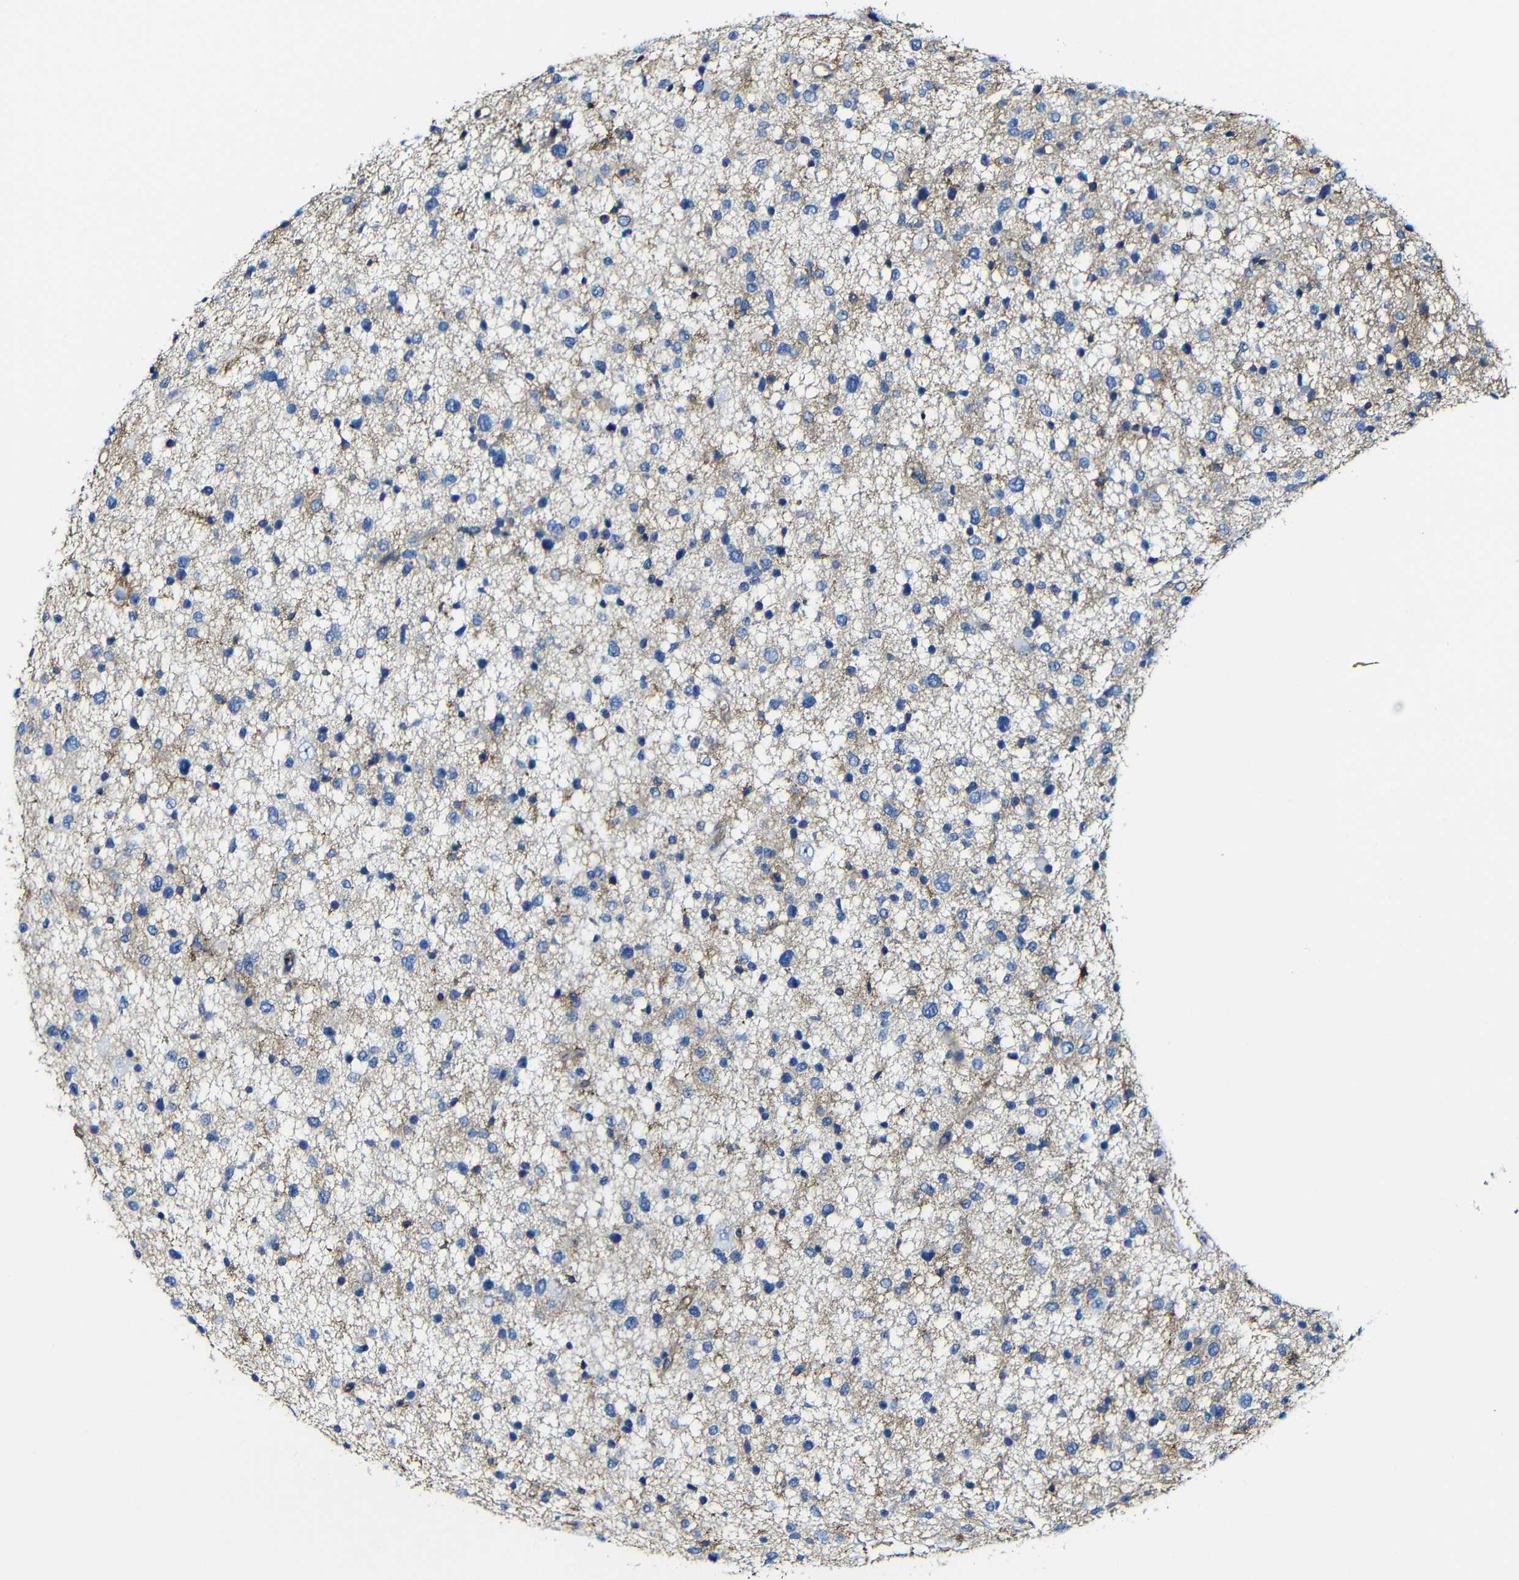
{"staining": {"intensity": "weak", "quantity": "<25%", "location": "cytoplasmic/membranous"}, "tissue": "glioma", "cell_type": "Tumor cells", "image_type": "cancer", "snomed": [{"axis": "morphology", "description": "Glioma, malignant, Low grade"}, {"axis": "topography", "description": "Brain"}], "caption": "This is an IHC micrograph of human malignant glioma (low-grade). There is no positivity in tumor cells.", "gene": "MSN", "patient": {"sex": "female", "age": 37}}